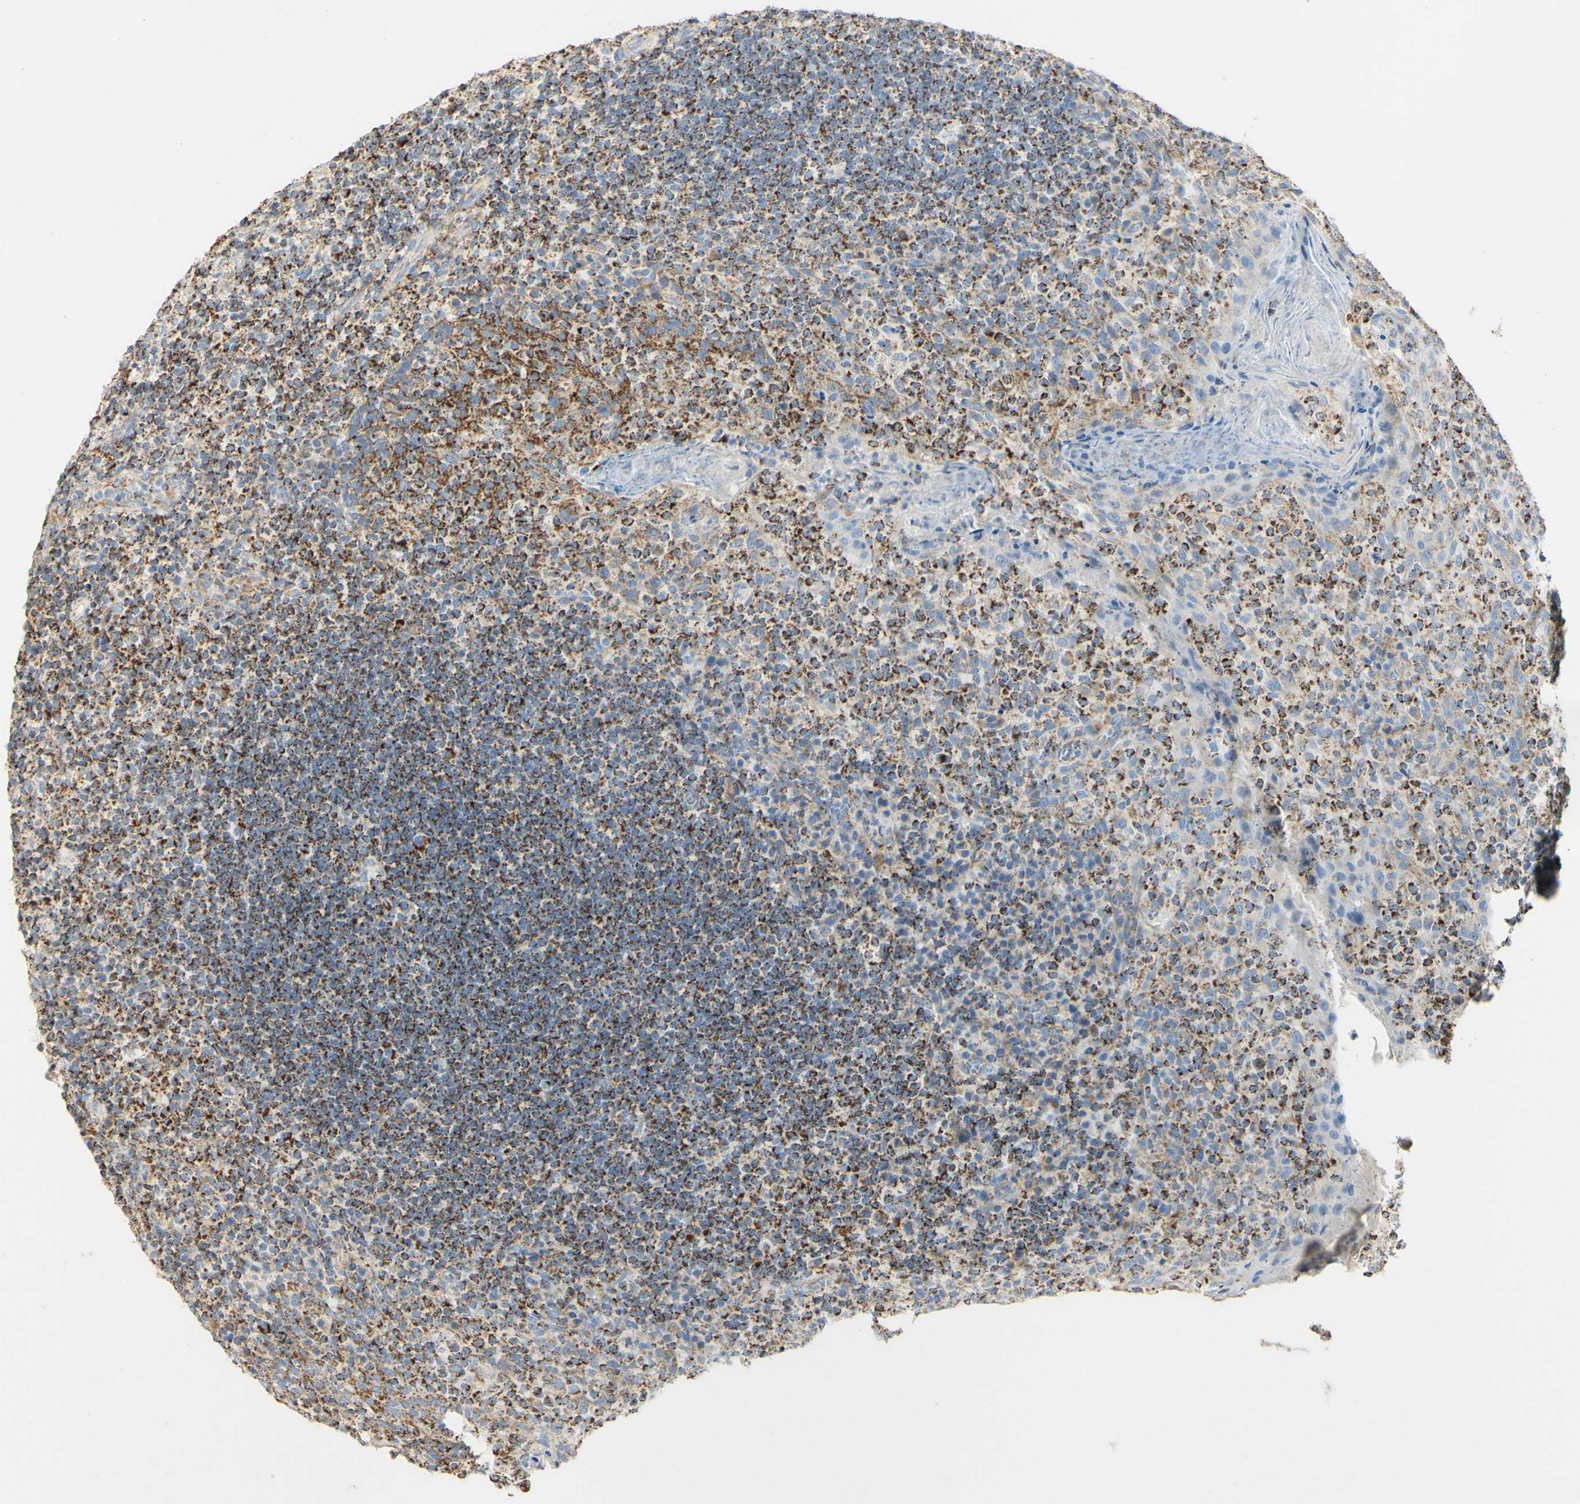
{"staining": {"intensity": "strong", "quantity": ">75%", "location": "cytoplasmic/membranous"}, "tissue": "tonsil", "cell_type": "Germinal center cells", "image_type": "normal", "snomed": [{"axis": "morphology", "description": "Normal tissue, NOS"}, {"axis": "topography", "description": "Tonsil"}], "caption": "Immunohistochemical staining of normal human tonsil demonstrates >75% levels of strong cytoplasmic/membranous protein expression in approximately >75% of germinal center cells. (brown staining indicates protein expression, while blue staining denotes nuclei).", "gene": "OXCT1", "patient": {"sex": "male", "age": 17}}